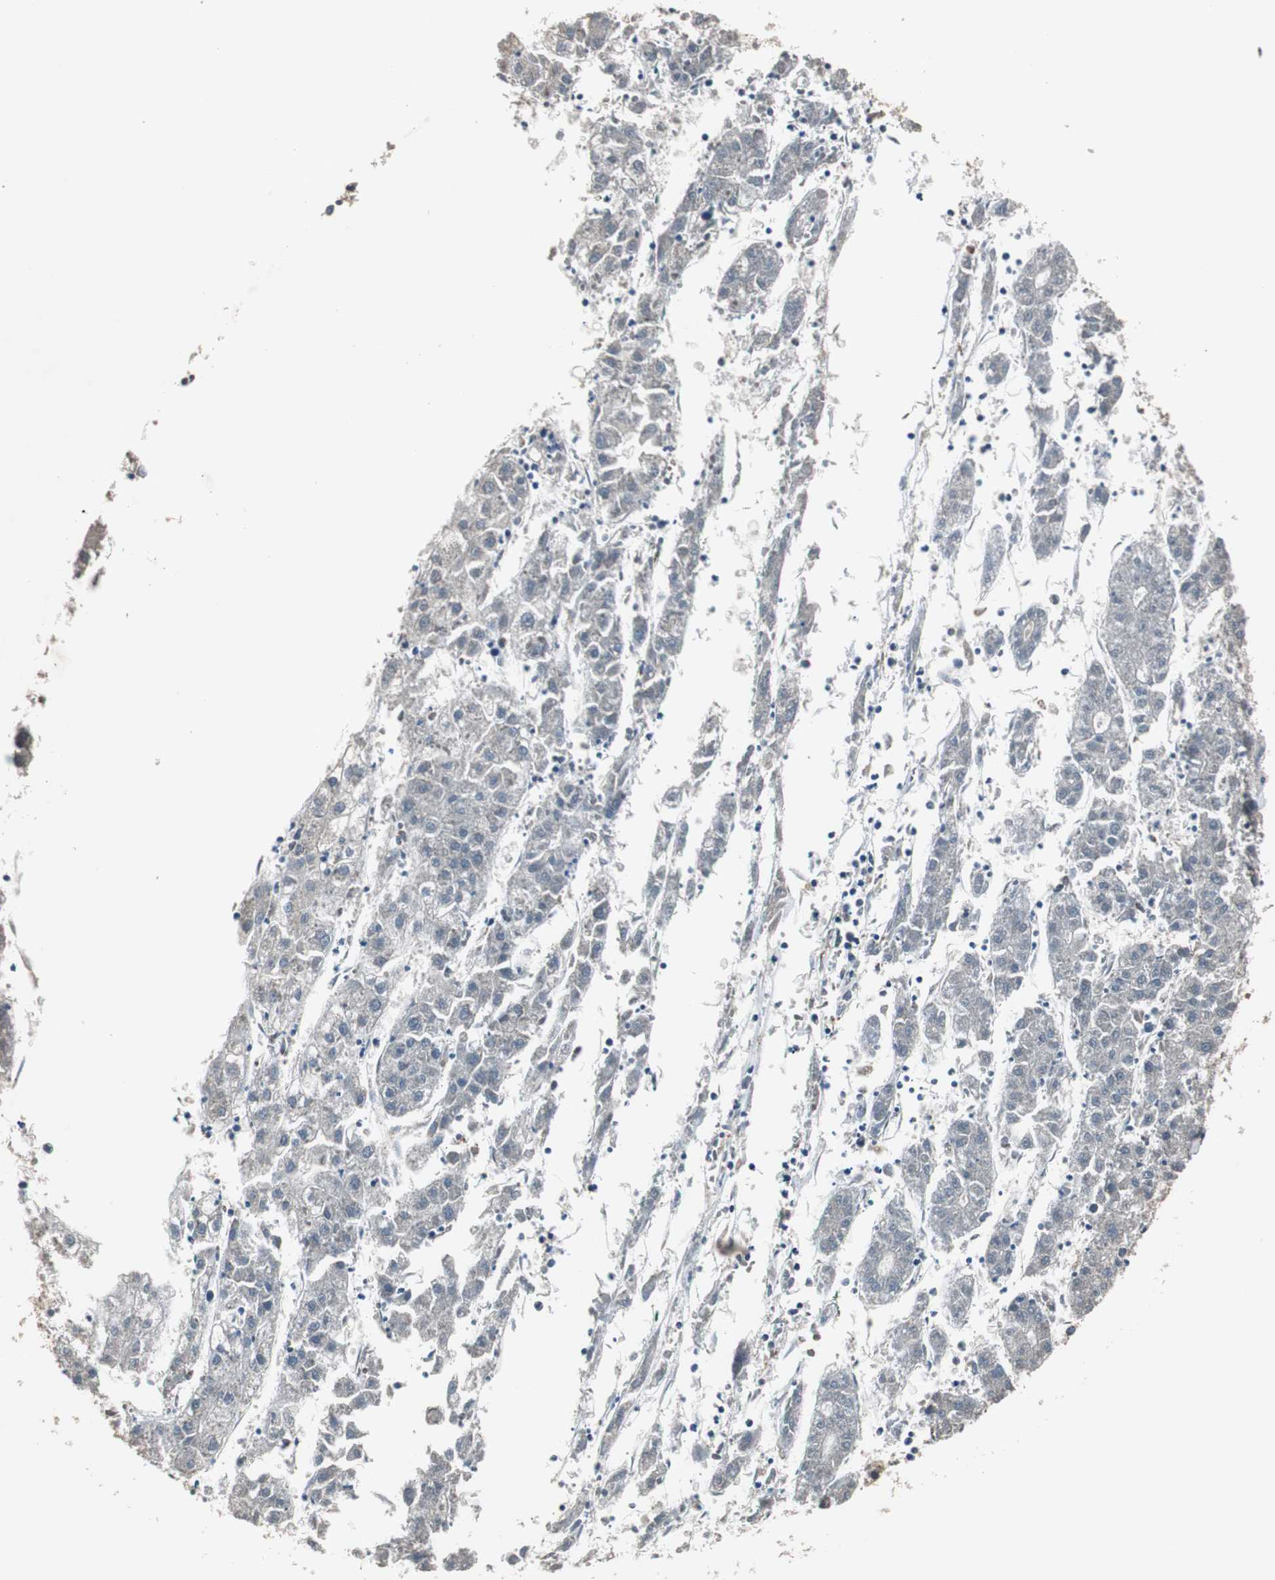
{"staining": {"intensity": "negative", "quantity": "none", "location": "none"}, "tissue": "liver cancer", "cell_type": "Tumor cells", "image_type": "cancer", "snomed": [{"axis": "morphology", "description": "Carcinoma, Hepatocellular, NOS"}, {"axis": "topography", "description": "Liver"}], "caption": "There is no significant staining in tumor cells of hepatocellular carcinoma (liver). (Stains: DAB immunohistochemistry (IHC) with hematoxylin counter stain, Microscopy: brightfield microscopy at high magnification).", "gene": "BOLA1", "patient": {"sex": "male", "age": 72}}